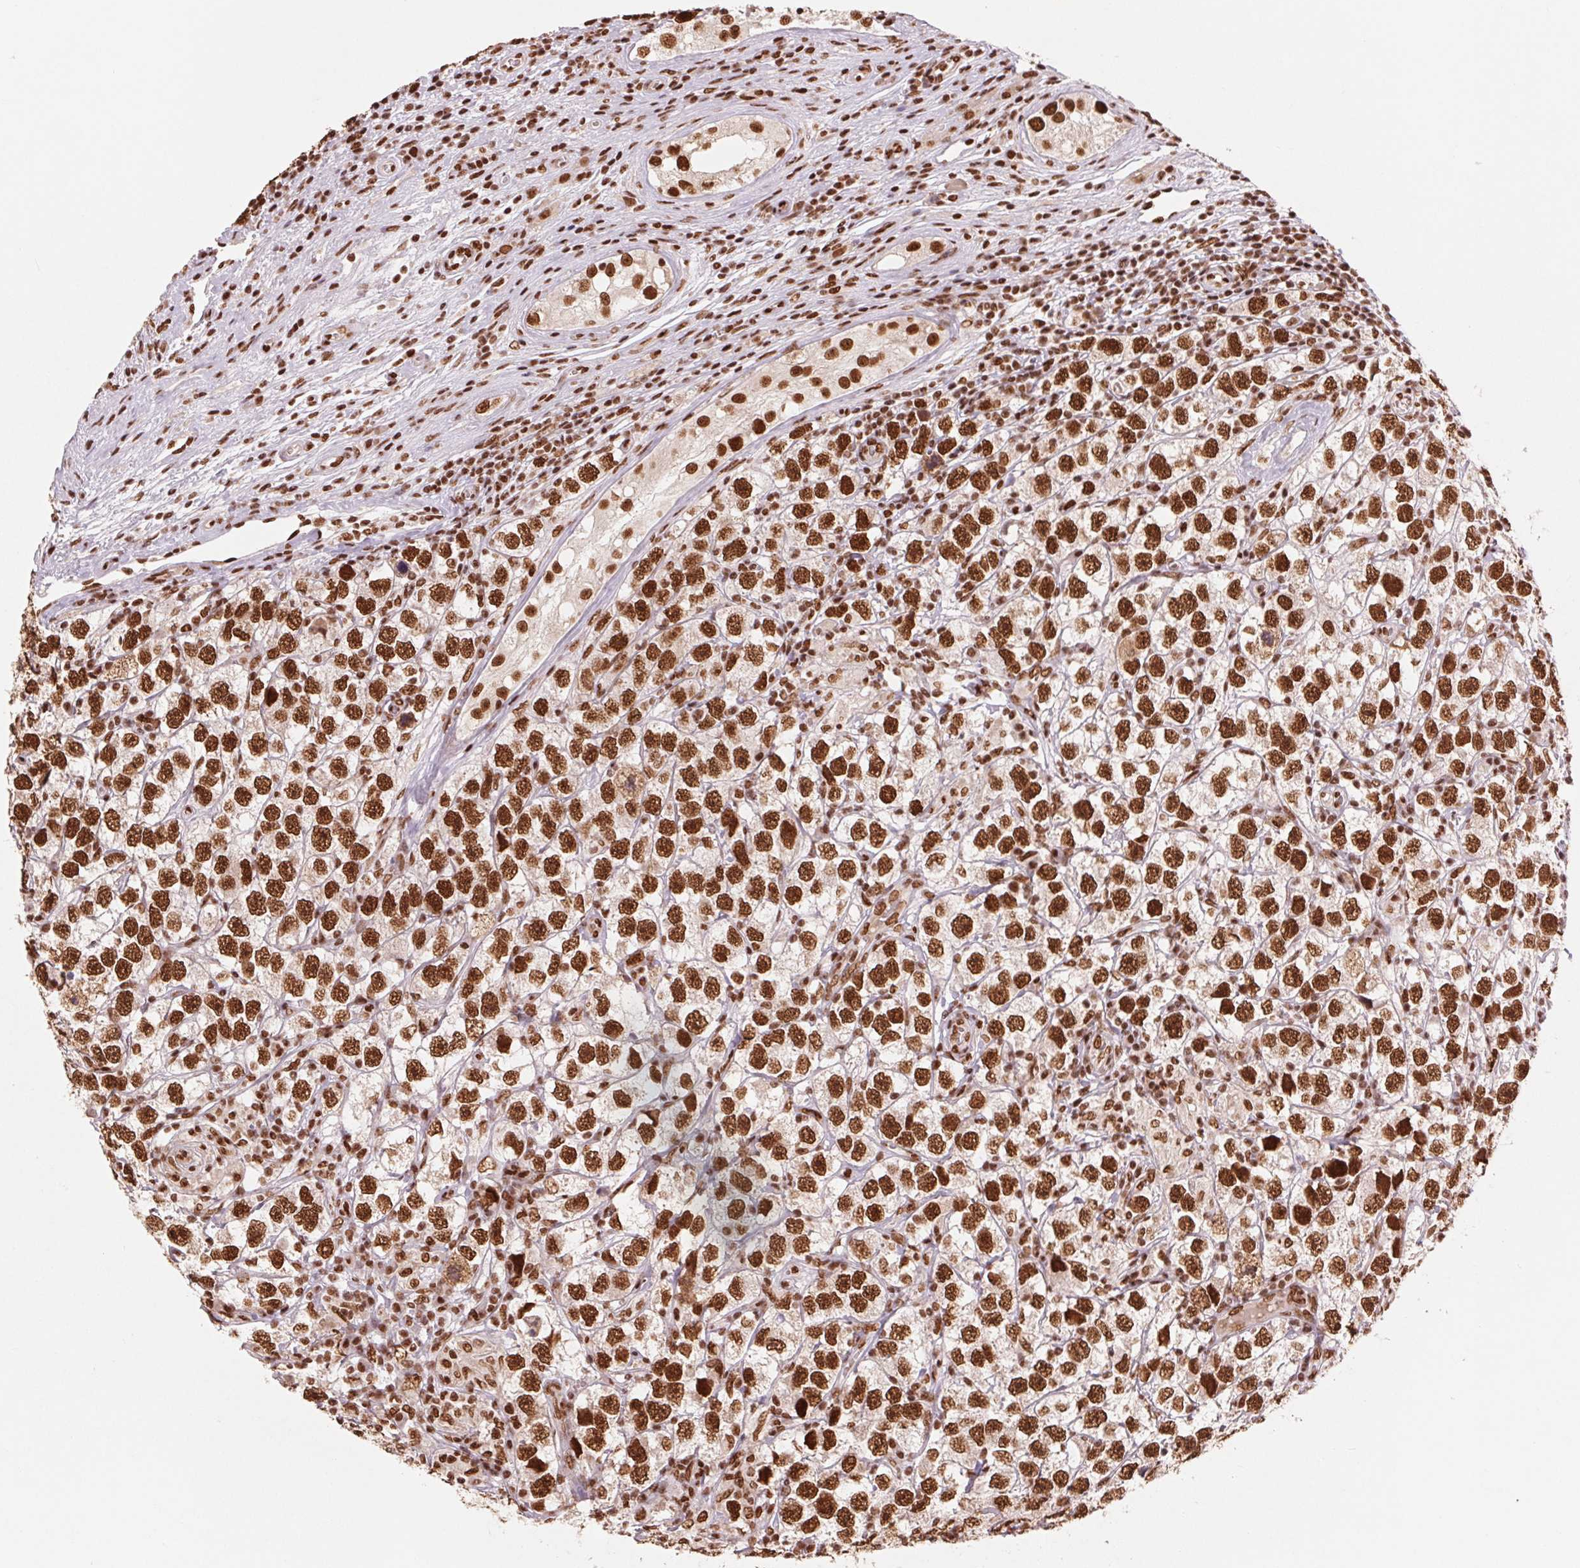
{"staining": {"intensity": "strong", "quantity": ">75%", "location": "nuclear"}, "tissue": "testis cancer", "cell_type": "Tumor cells", "image_type": "cancer", "snomed": [{"axis": "morphology", "description": "Seminoma, NOS"}, {"axis": "topography", "description": "Testis"}], "caption": "Immunohistochemistry histopathology image of neoplastic tissue: human testis cancer (seminoma) stained using IHC reveals high levels of strong protein expression localized specifically in the nuclear of tumor cells, appearing as a nuclear brown color.", "gene": "TTLL9", "patient": {"sex": "male", "age": 26}}